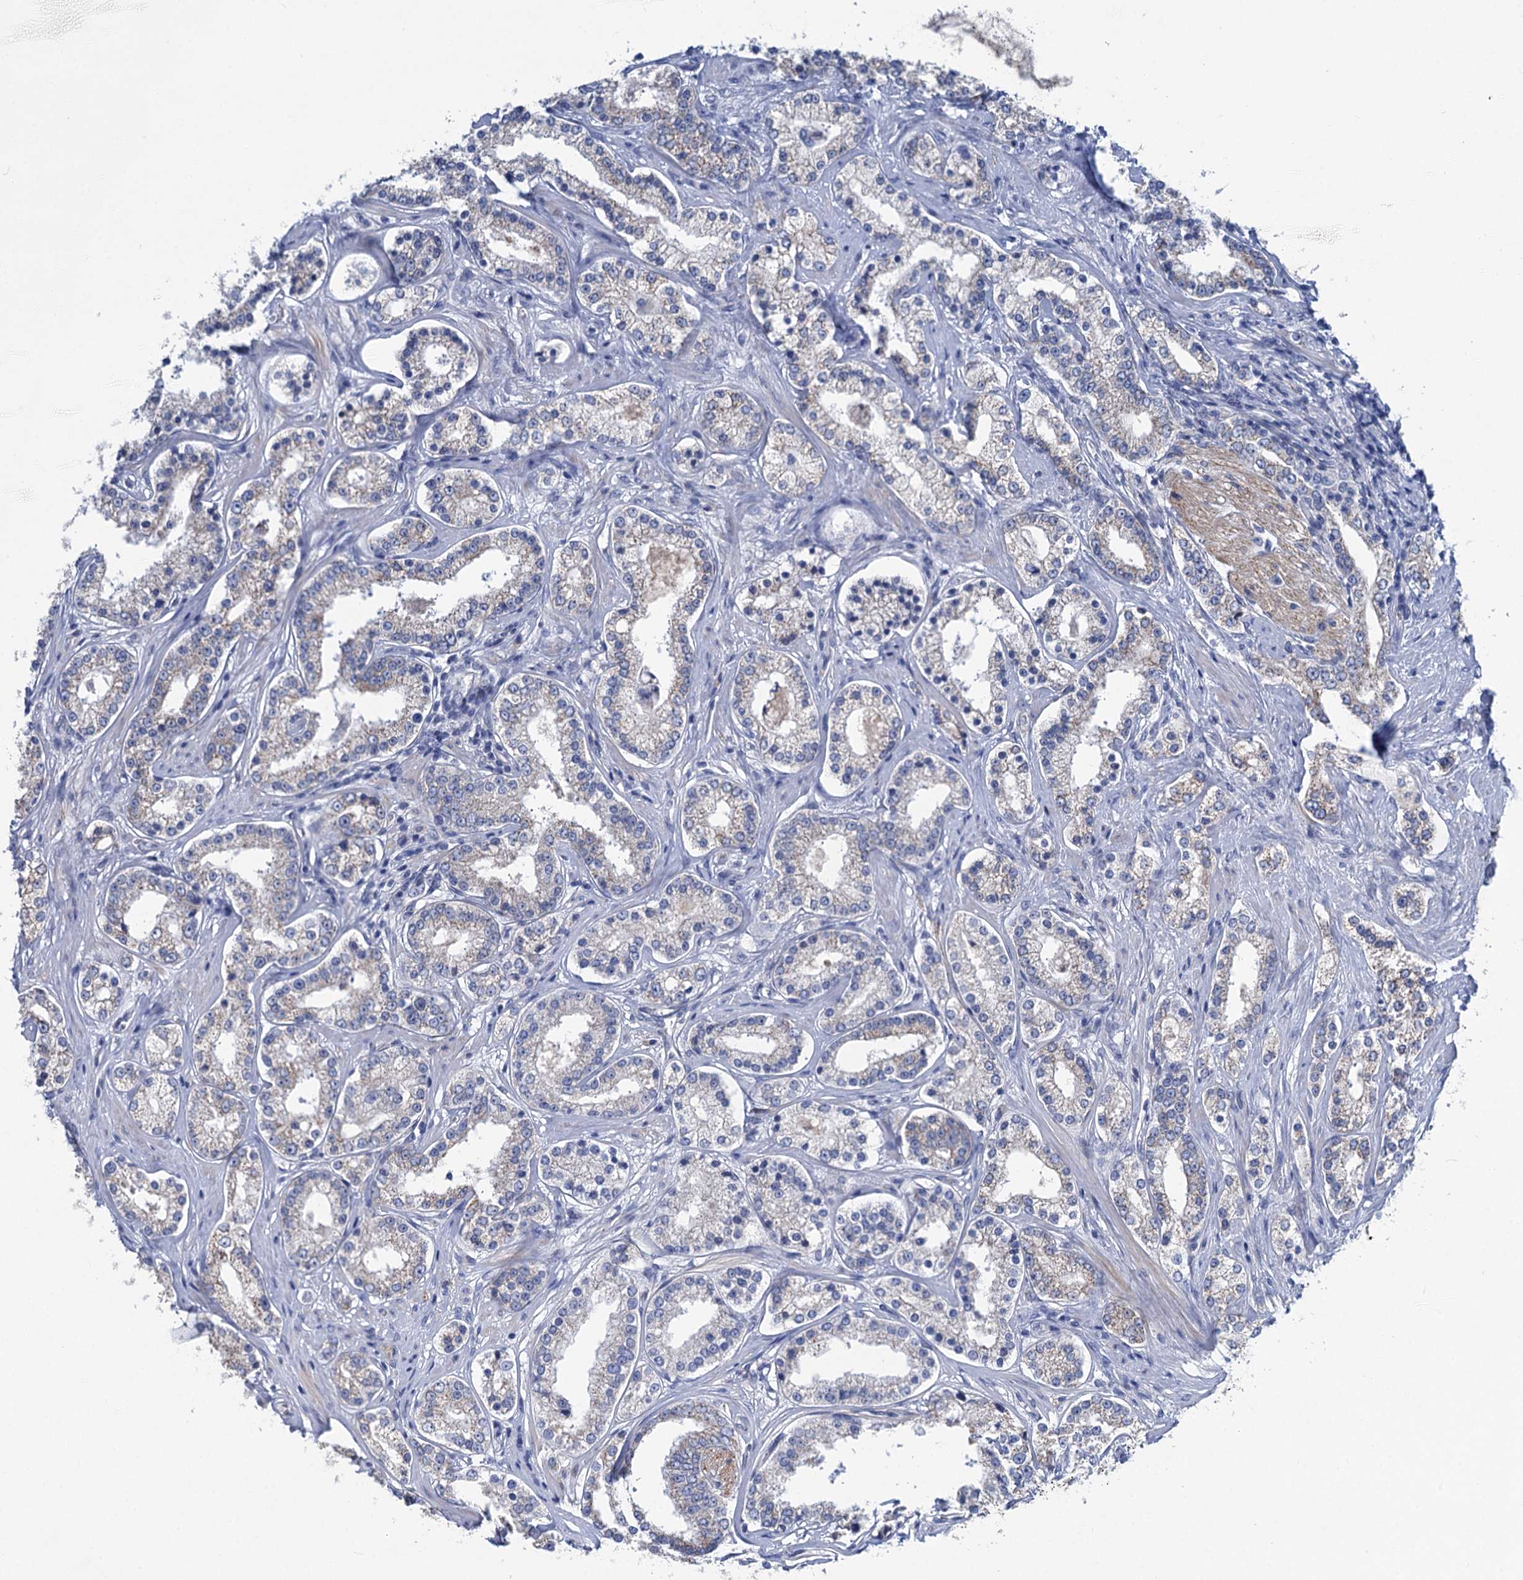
{"staining": {"intensity": "weak", "quantity": "25%-75%", "location": "cytoplasmic/membranous"}, "tissue": "prostate cancer", "cell_type": "Tumor cells", "image_type": "cancer", "snomed": [{"axis": "morphology", "description": "Normal tissue, NOS"}, {"axis": "morphology", "description": "Adenocarcinoma, High grade"}, {"axis": "topography", "description": "Prostate"}], "caption": "Immunohistochemistry of prostate cancer (adenocarcinoma (high-grade)) exhibits low levels of weak cytoplasmic/membranous expression in approximately 25%-75% of tumor cells.", "gene": "CHDH", "patient": {"sex": "male", "age": 83}}